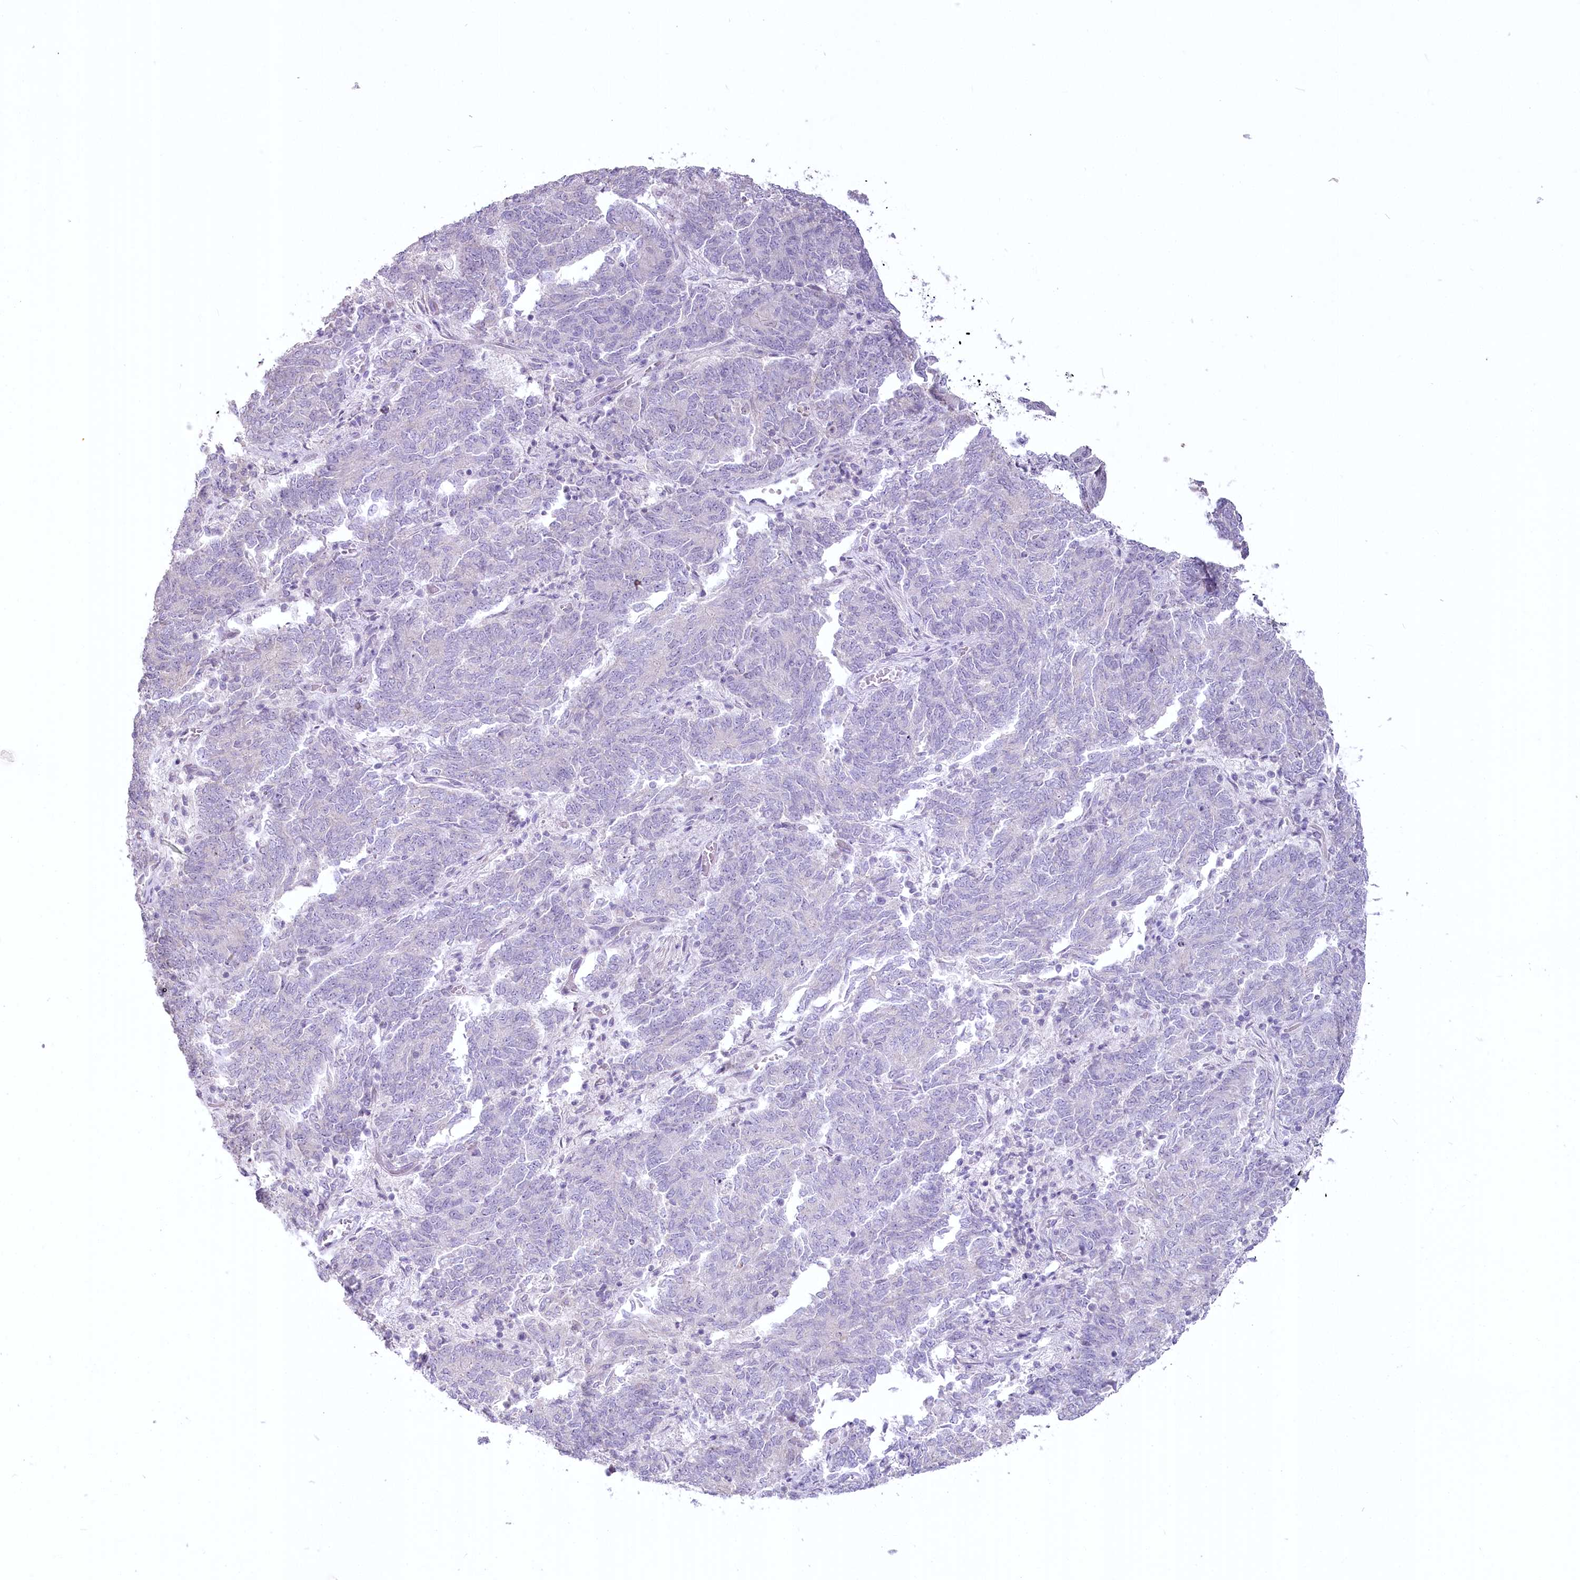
{"staining": {"intensity": "negative", "quantity": "none", "location": "none"}, "tissue": "endometrial cancer", "cell_type": "Tumor cells", "image_type": "cancer", "snomed": [{"axis": "morphology", "description": "Adenocarcinoma, NOS"}, {"axis": "topography", "description": "Endometrium"}], "caption": "A histopathology image of endometrial adenocarcinoma stained for a protein shows no brown staining in tumor cells.", "gene": "USP11", "patient": {"sex": "female", "age": 80}}